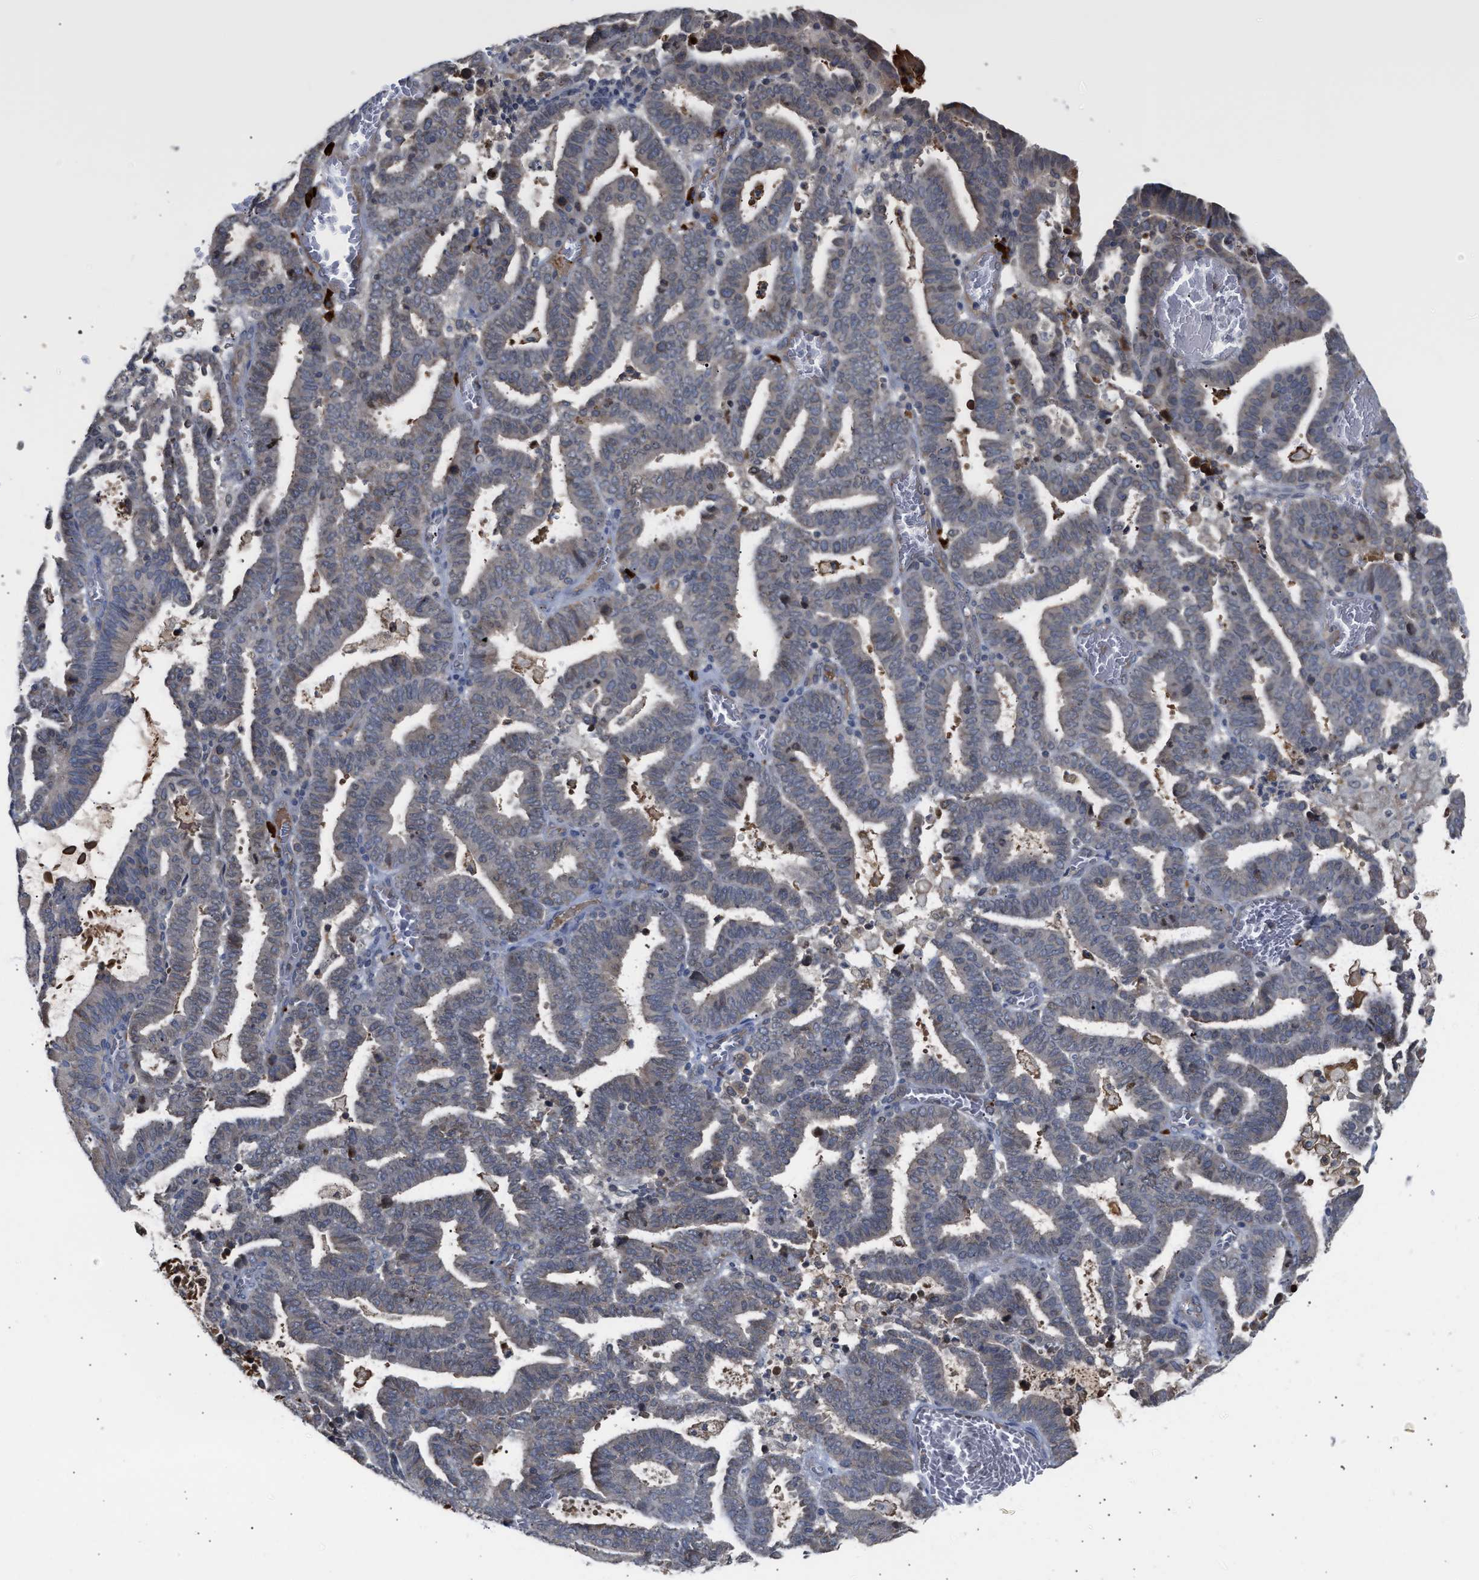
{"staining": {"intensity": "negative", "quantity": "none", "location": "none"}, "tissue": "endometrial cancer", "cell_type": "Tumor cells", "image_type": "cancer", "snomed": [{"axis": "morphology", "description": "Adenocarcinoma, NOS"}, {"axis": "topography", "description": "Uterus"}], "caption": "IHC of adenocarcinoma (endometrial) exhibits no positivity in tumor cells.", "gene": "NUP62", "patient": {"sex": "female", "age": 83}}